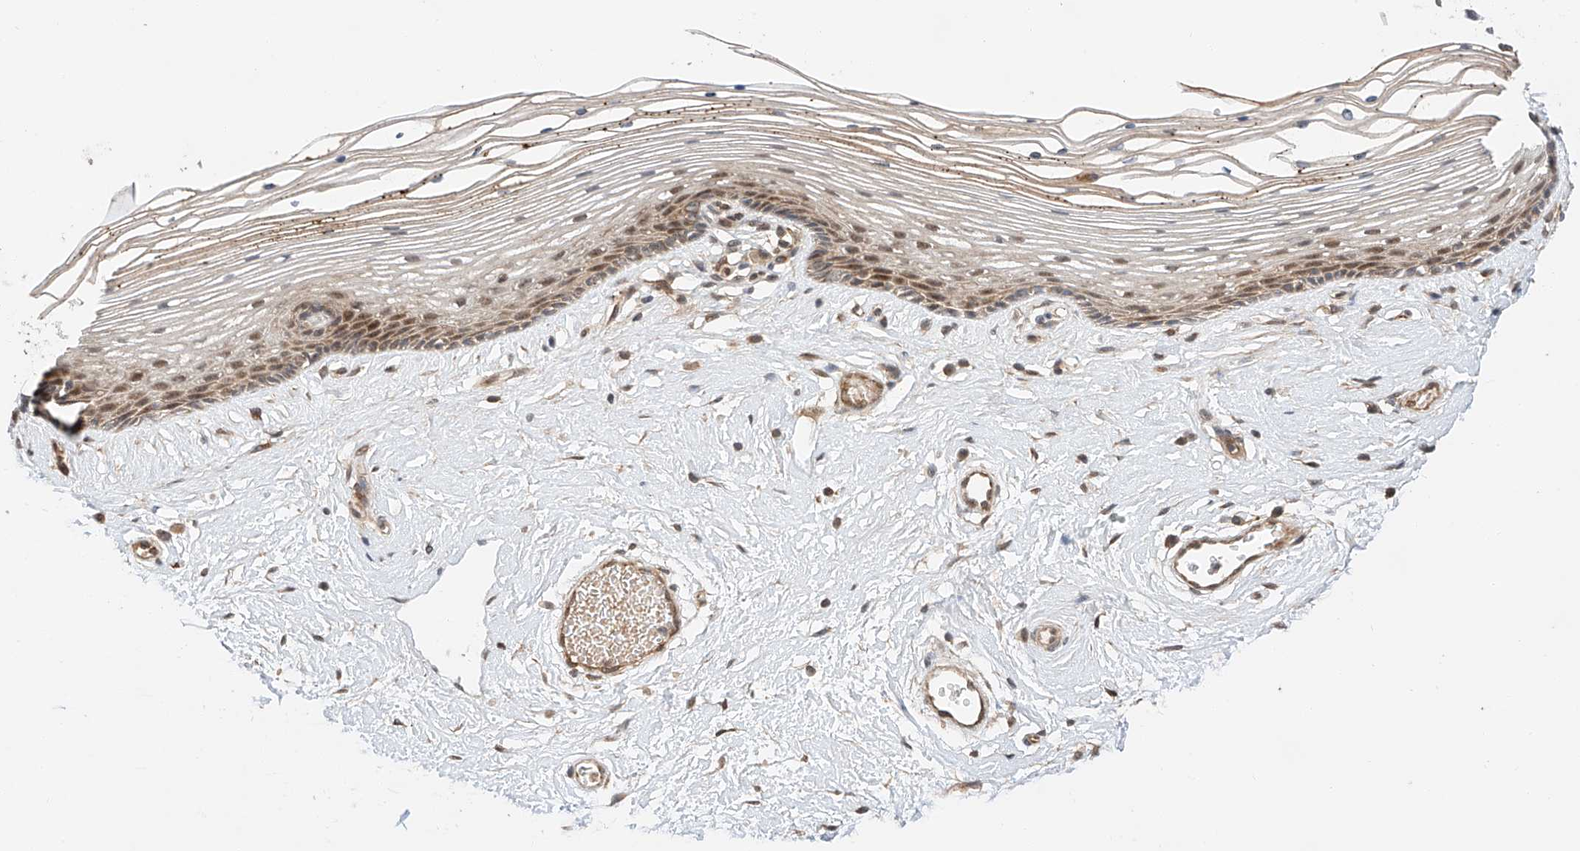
{"staining": {"intensity": "moderate", "quantity": "<25%", "location": "nuclear"}, "tissue": "vagina", "cell_type": "Squamous epithelial cells", "image_type": "normal", "snomed": [{"axis": "morphology", "description": "Normal tissue, NOS"}, {"axis": "topography", "description": "Vagina"}], "caption": "Immunohistochemistry micrograph of benign vagina: vagina stained using IHC shows low levels of moderate protein expression localized specifically in the nuclear of squamous epithelial cells, appearing as a nuclear brown color.", "gene": "RAB23", "patient": {"sex": "female", "age": 46}}